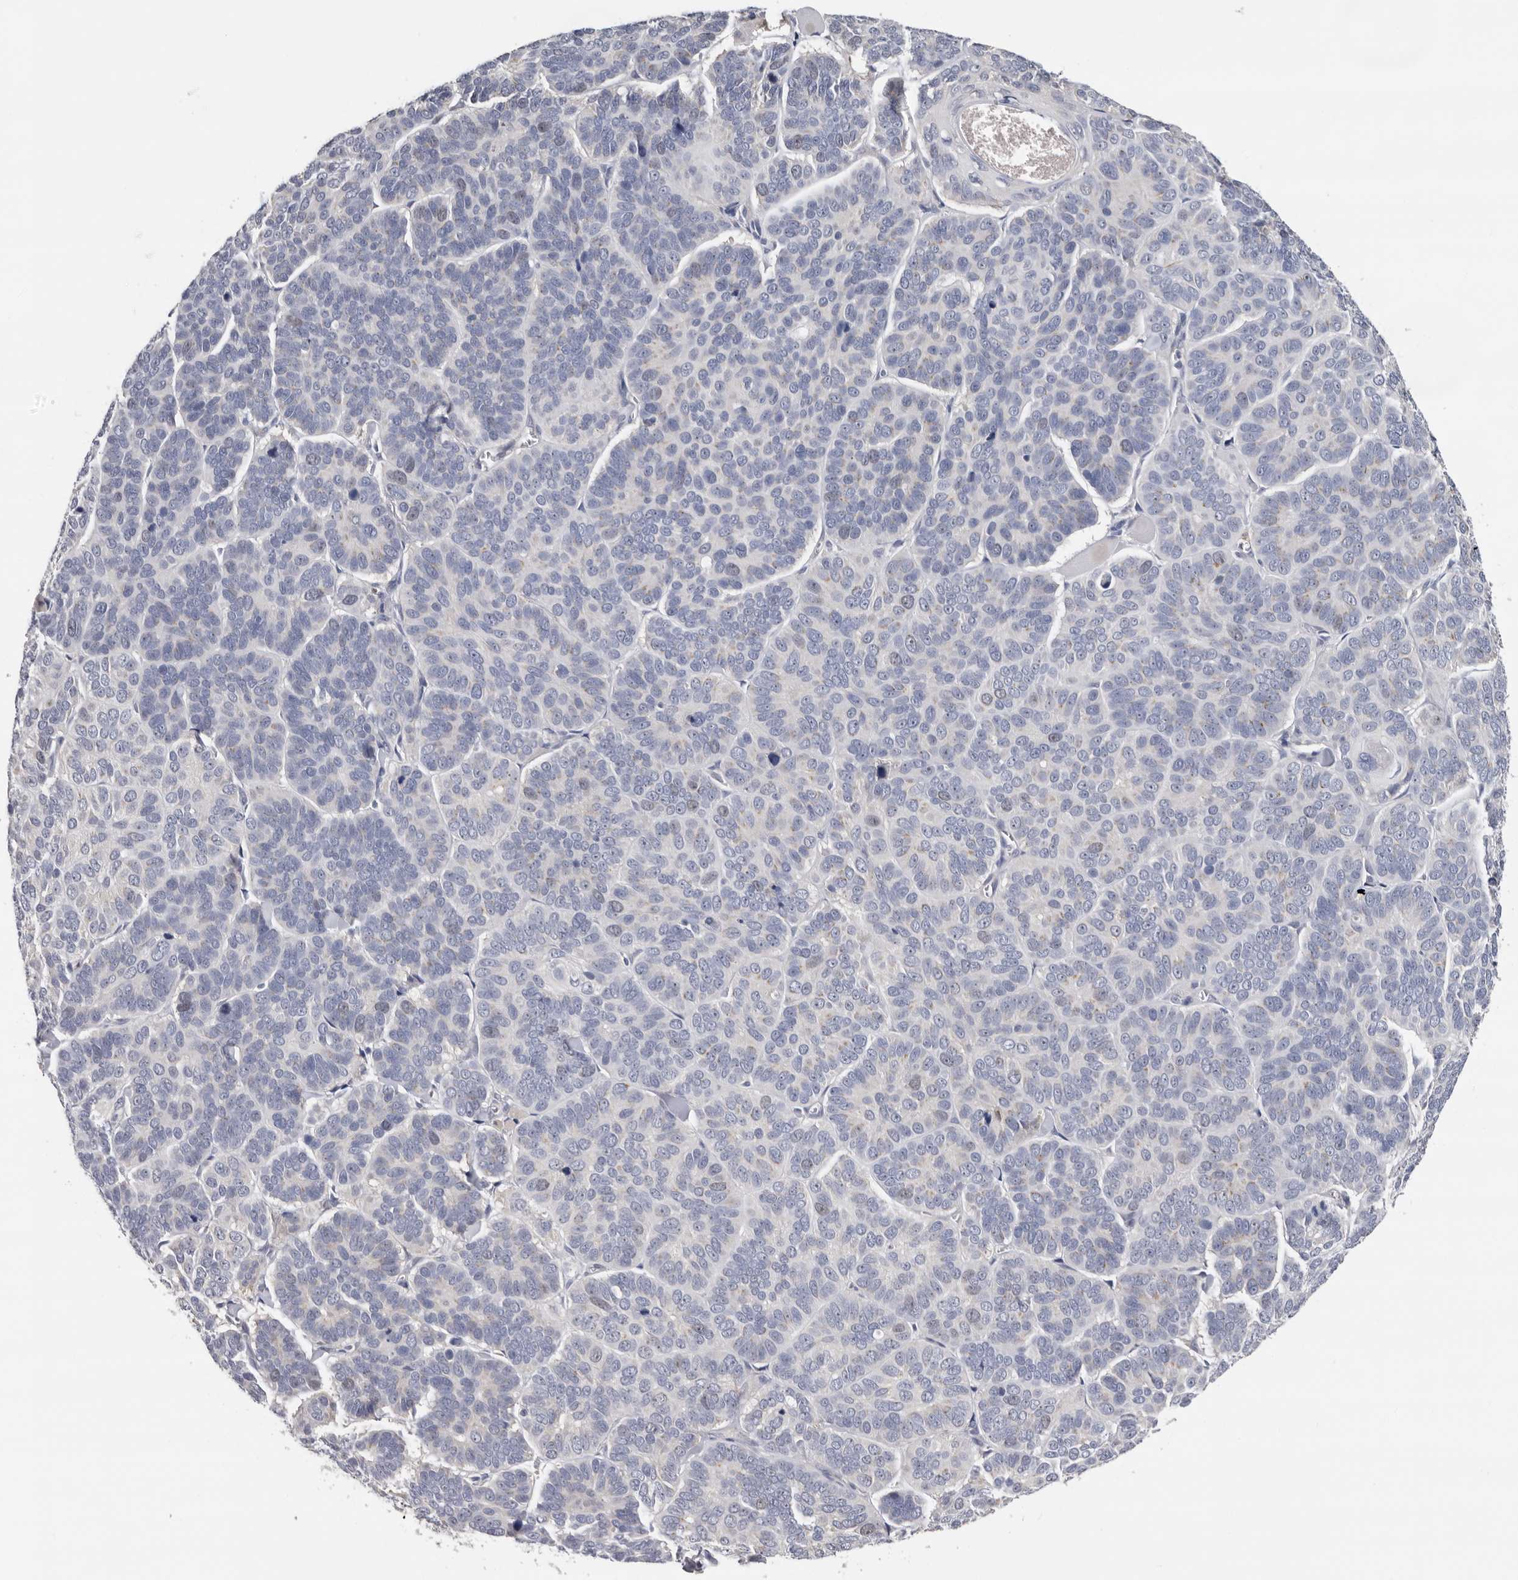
{"staining": {"intensity": "negative", "quantity": "none", "location": "none"}, "tissue": "skin cancer", "cell_type": "Tumor cells", "image_type": "cancer", "snomed": [{"axis": "morphology", "description": "Basal cell carcinoma"}, {"axis": "topography", "description": "Skin"}], "caption": "An immunohistochemistry (IHC) image of skin basal cell carcinoma is shown. There is no staining in tumor cells of skin basal cell carcinoma. (Brightfield microscopy of DAB IHC at high magnification).", "gene": "KIF2B", "patient": {"sex": "male", "age": 62}}